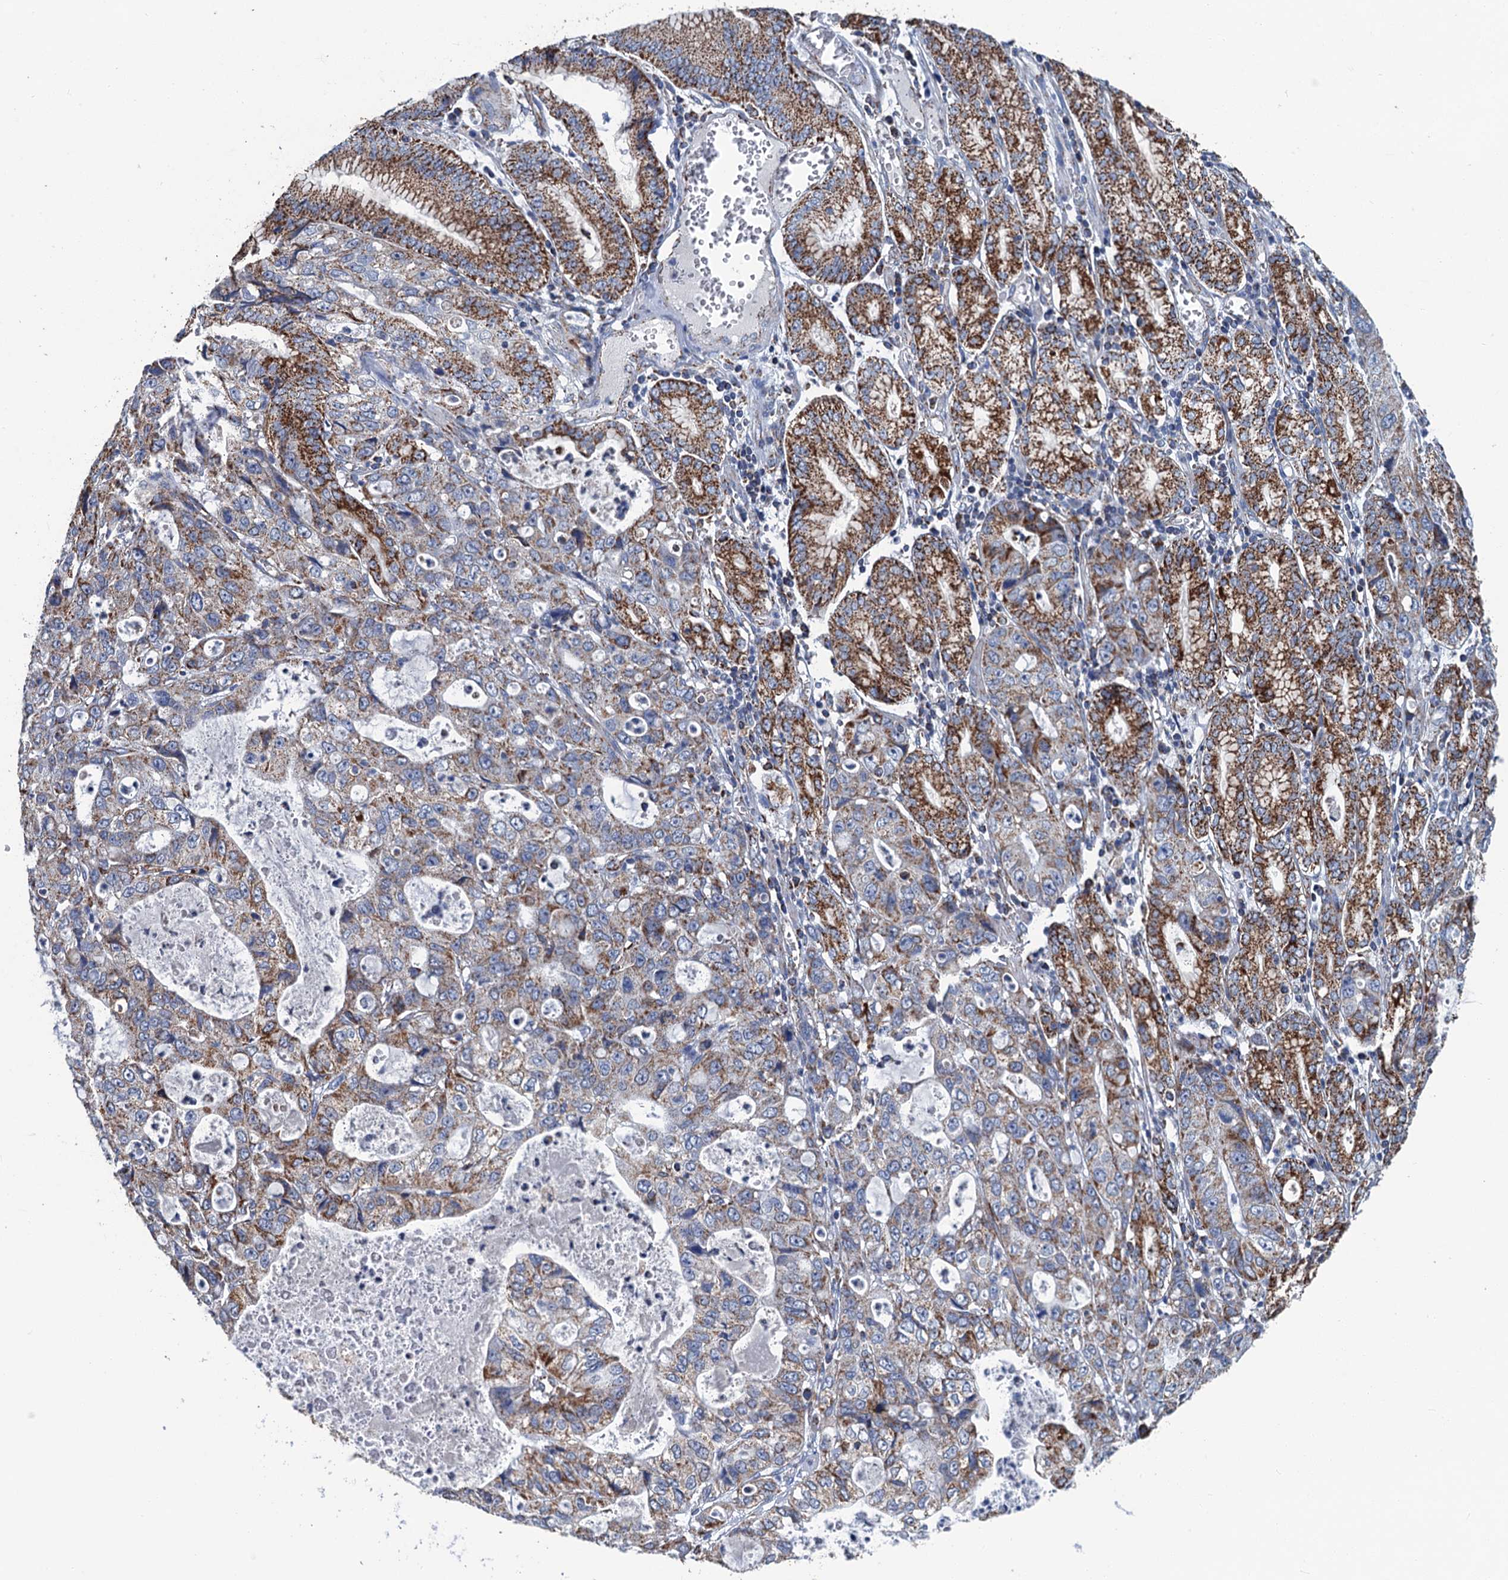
{"staining": {"intensity": "moderate", "quantity": "25%-75%", "location": "cytoplasmic/membranous"}, "tissue": "stomach cancer", "cell_type": "Tumor cells", "image_type": "cancer", "snomed": [{"axis": "morphology", "description": "Adenocarcinoma, NOS"}, {"axis": "topography", "description": "Stomach, lower"}], "caption": "The histopathology image exhibits a brown stain indicating the presence of a protein in the cytoplasmic/membranous of tumor cells in stomach cancer.", "gene": "IVD", "patient": {"sex": "female", "age": 43}}